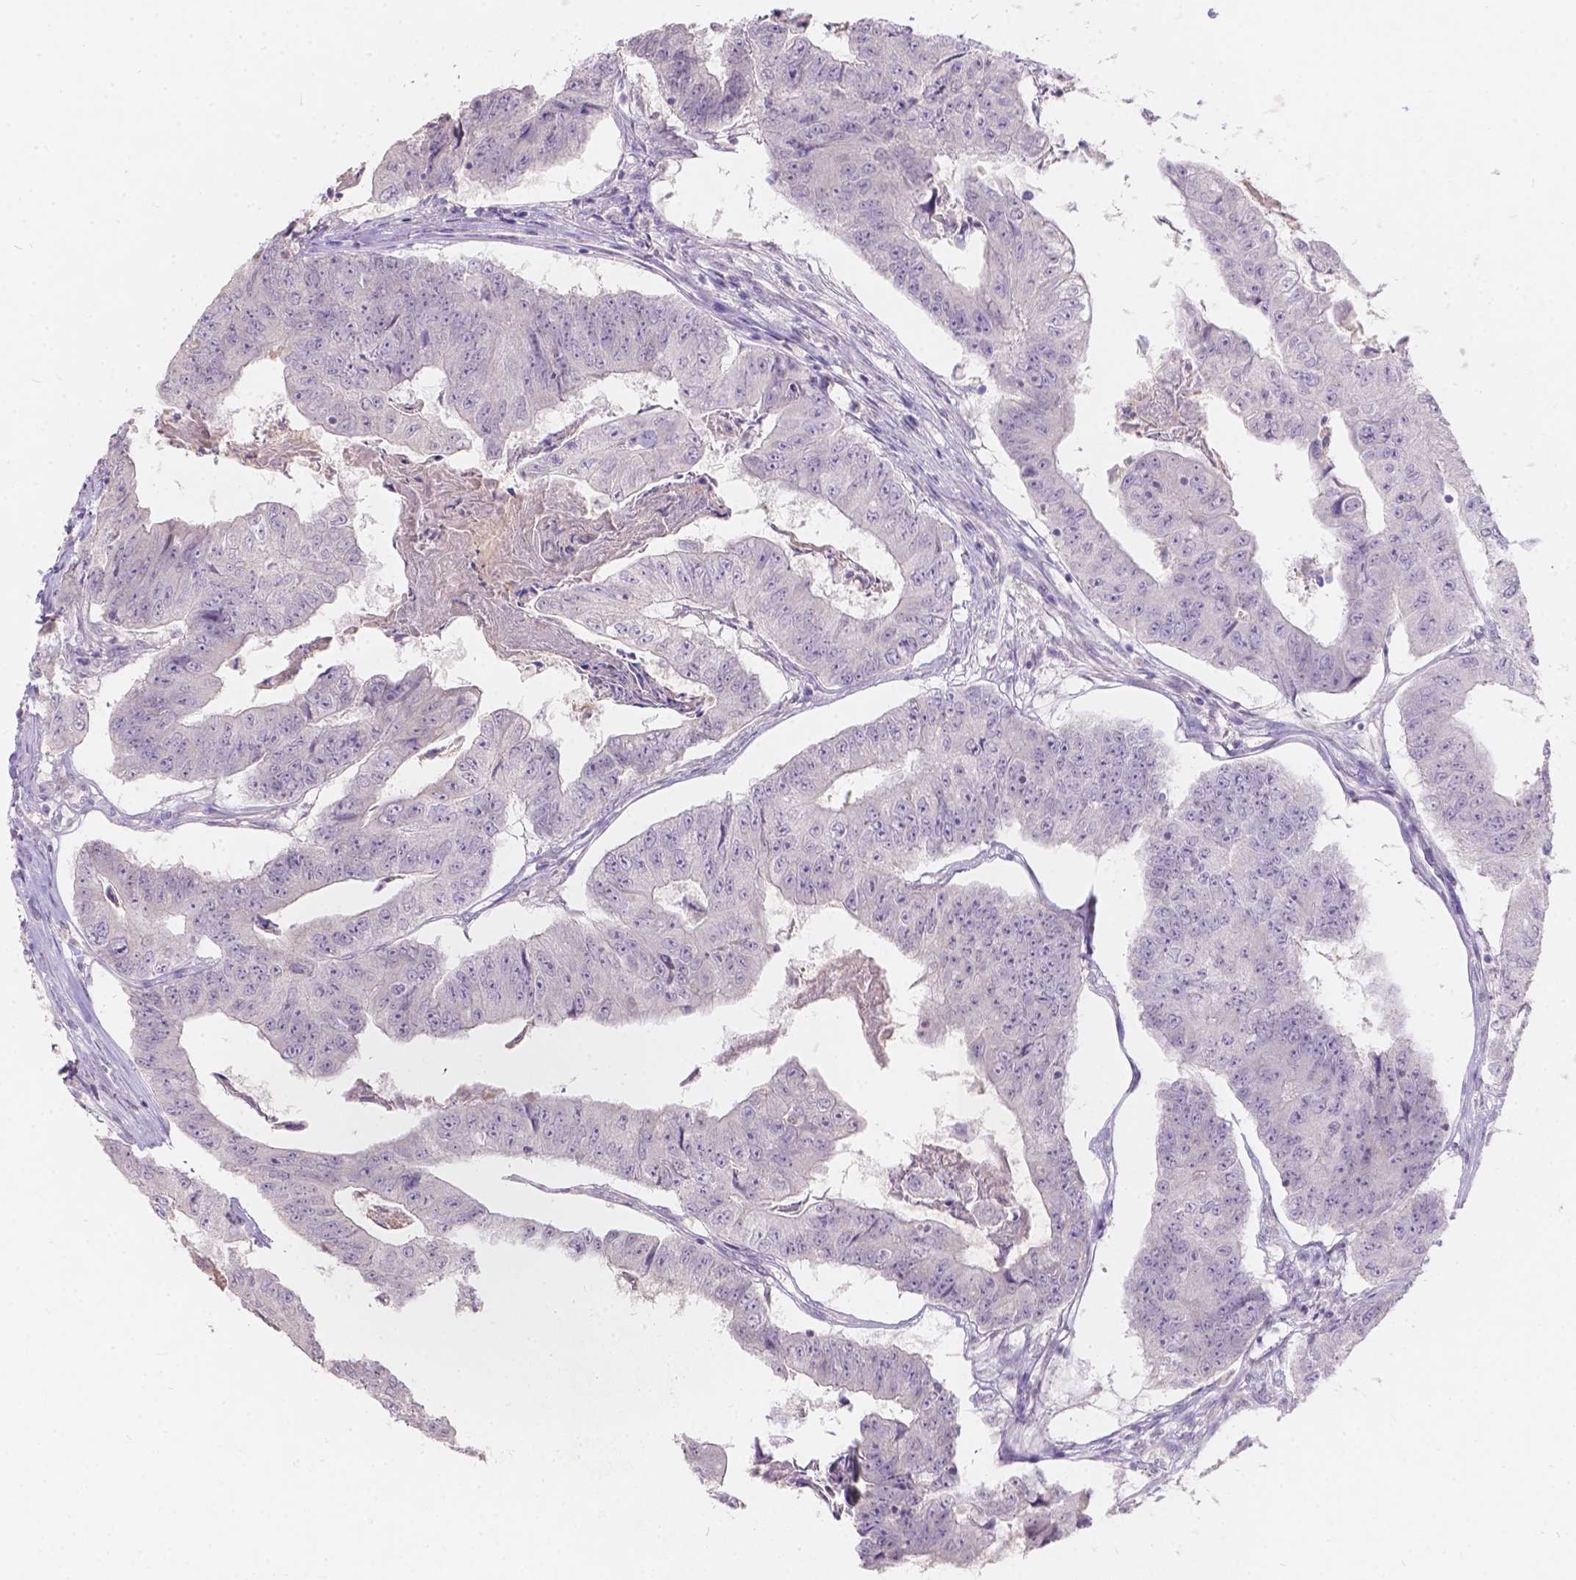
{"staining": {"intensity": "negative", "quantity": "none", "location": "none"}, "tissue": "colorectal cancer", "cell_type": "Tumor cells", "image_type": "cancer", "snomed": [{"axis": "morphology", "description": "Adenocarcinoma, NOS"}, {"axis": "topography", "description": "Colon"}], "caption": "This is an IHC histopathology image of colorectal adenocarcinoma. There is no staining in tumor cells.", "gene": "DCAF4L1", "patient": {"sex": "female", "age": 67}}